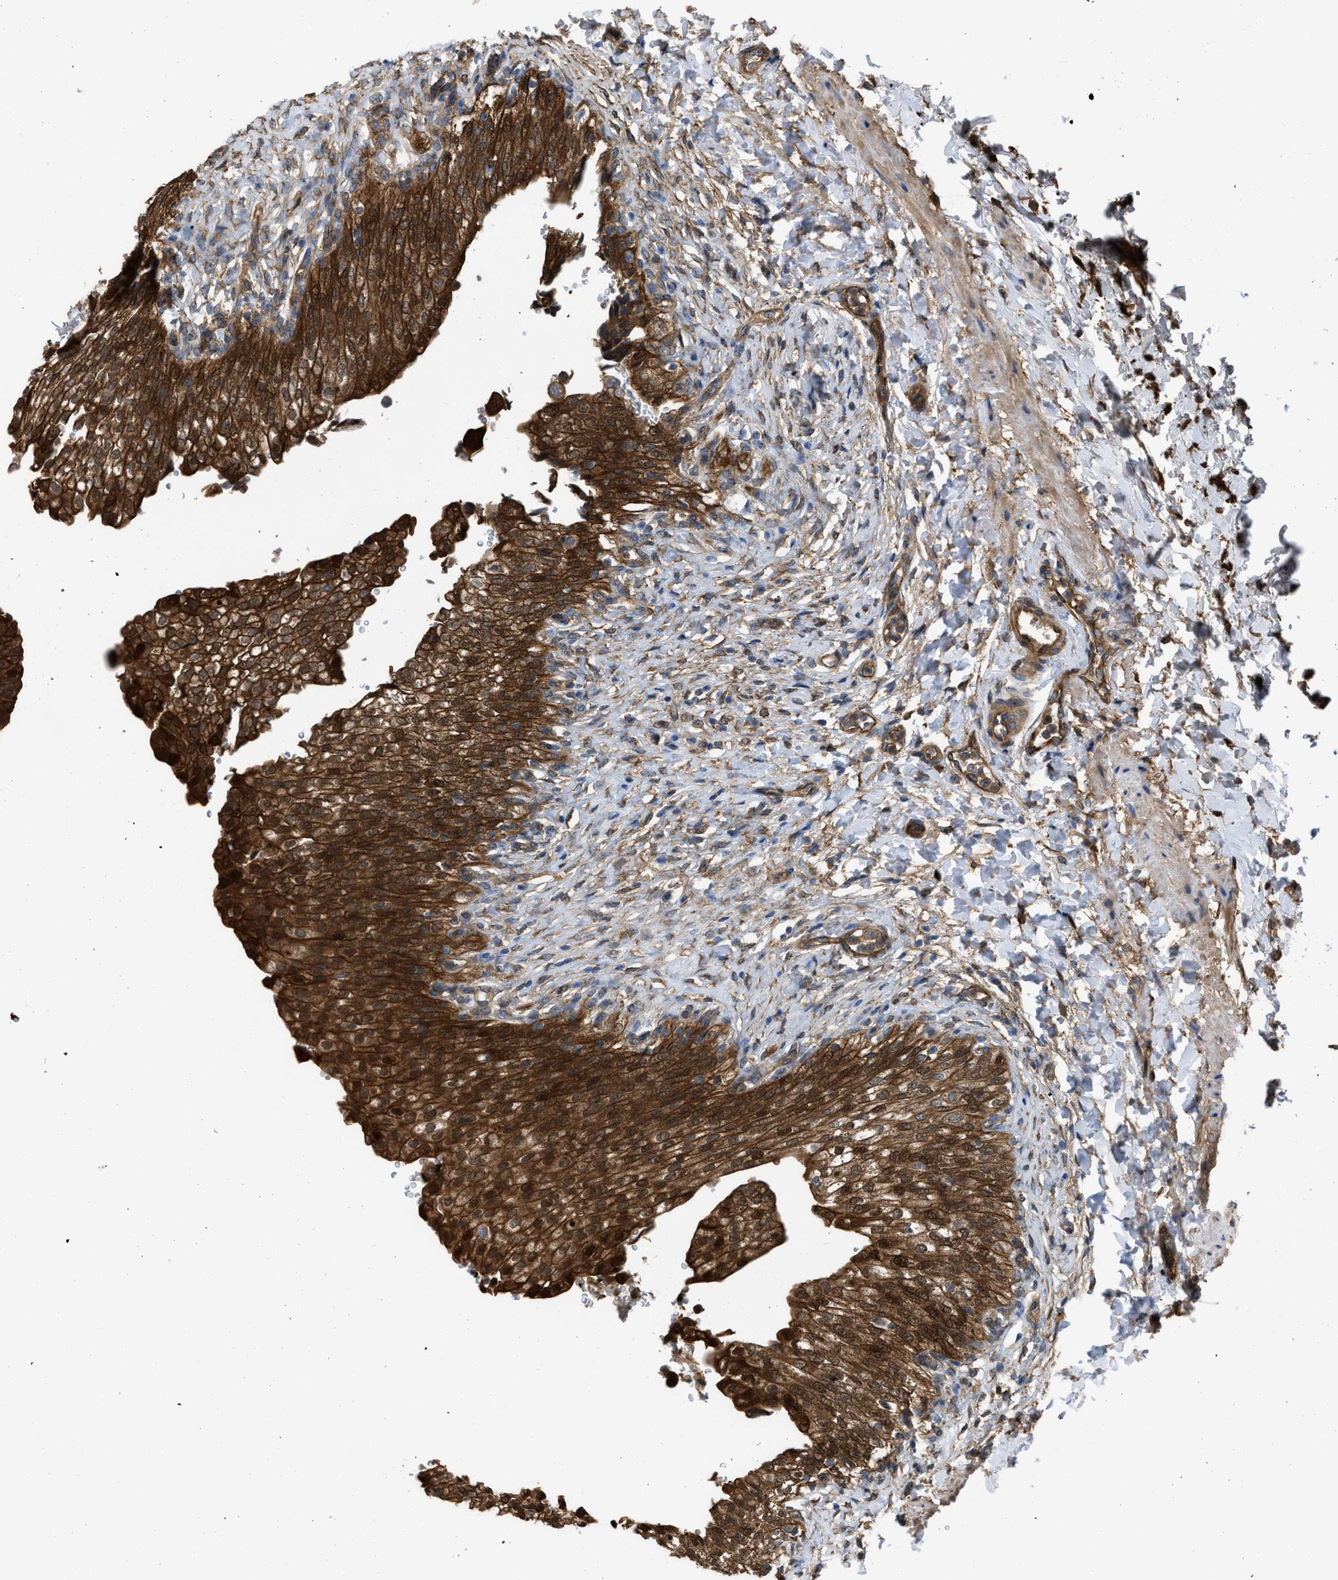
{"staining": {"intensity": "strong", "quantity": ">75%", "location": "cytoplasmic/membranous"}, "tissue": "urinary bladder", "cell_type": "Urothelial cells", "image_type": "normal", "snomed": [{"axis": "morphology", "description": "Urothelial carcinoma, High grade"}, {"axis": "topography", "description": "Urinary bladder"}], "caption": "DAB immunohistochemical staining of unremarkable human urinary bladder shows strong cytoplasmic/membranous protein staining in approximately >75% of urothelial cells. The protein is shown in brown color, while the nuclei are stained blue.", "gene": "TRIOBP", "patient": {"sex": "male", "age": 46}}